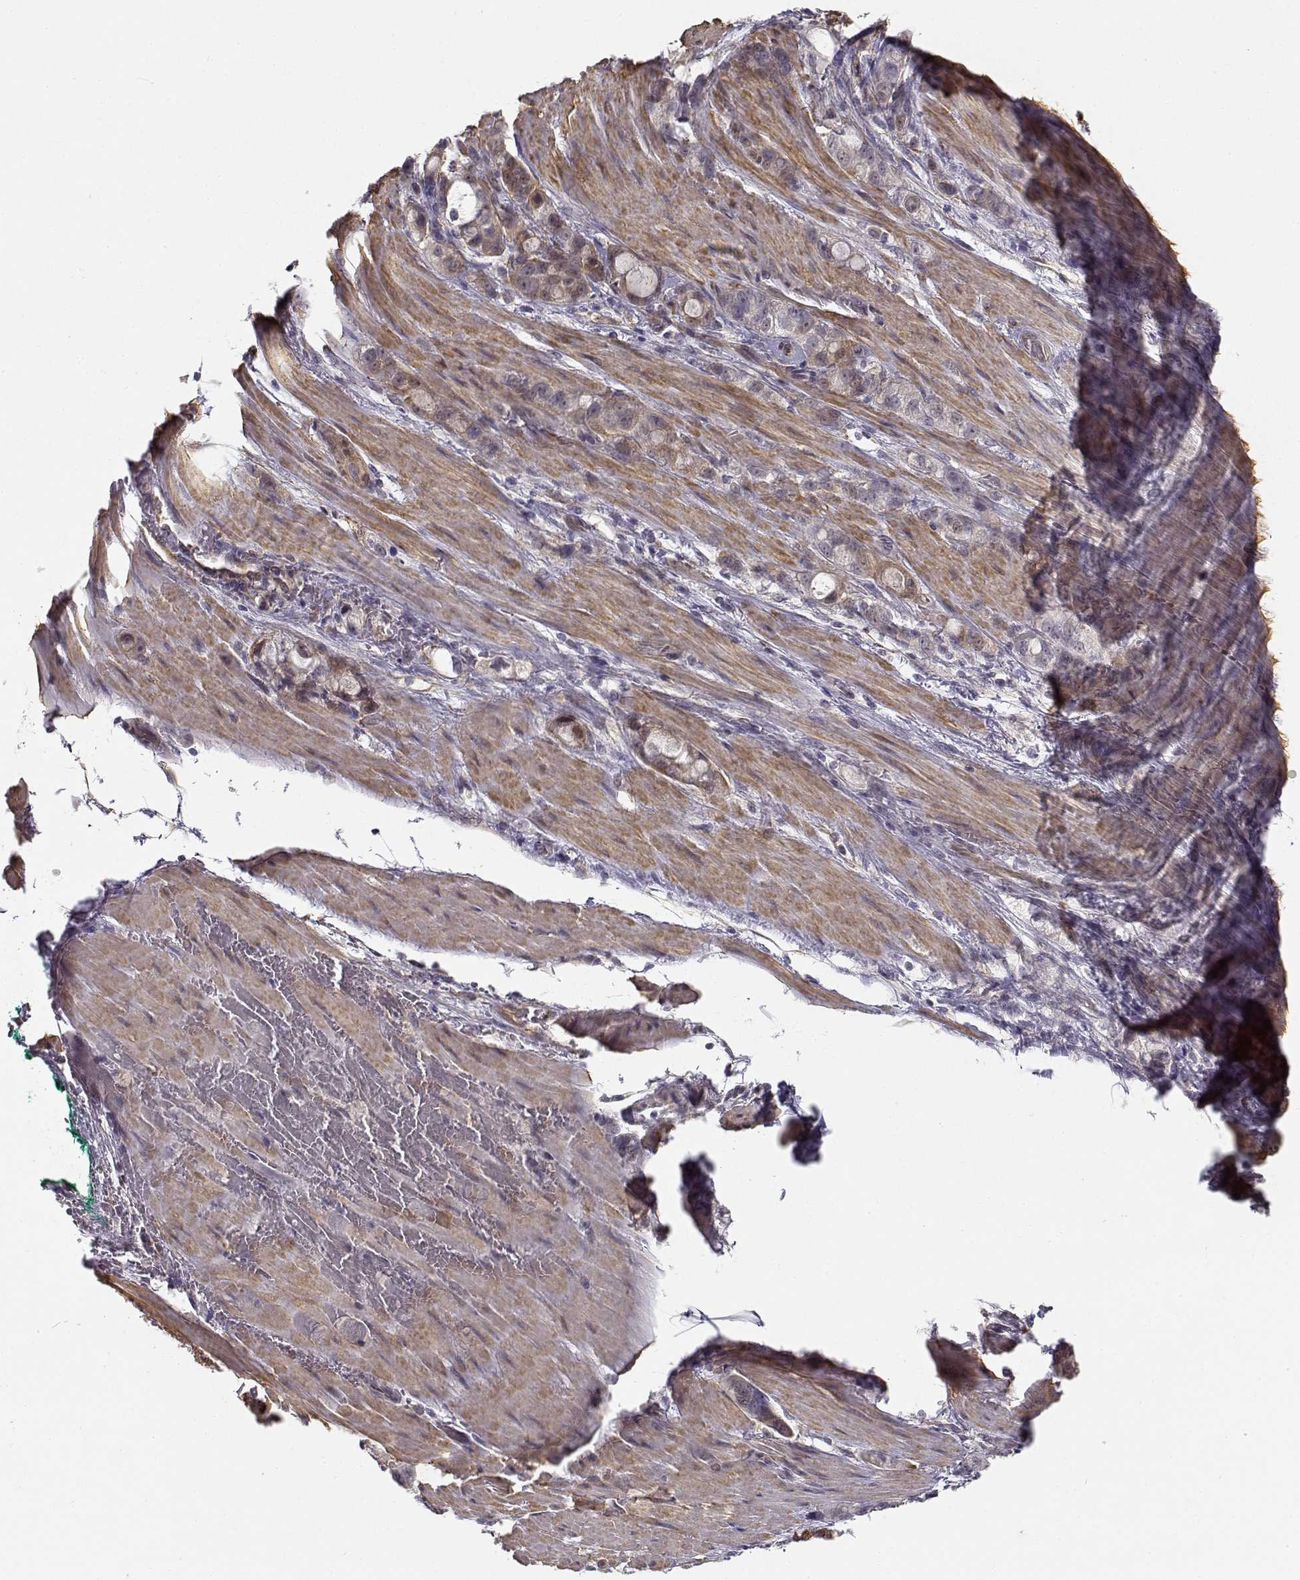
{"staining": {"intensity": "weak", "quantity": "<25%", "location": "cytoplasmic/membranous"}, "tissue": "stomach cancer", "cell_type": "Tumor cells", "image_type": "cancer", "snomed": [{"axis": "morphology", "description": "Adenocarcinoma, NOS"}, {"axis": "topography", "description": "Stomach"}], "caption": "This is a histopathology image of IHC staining of stomach cancer (adenocarcinoma), which shows no positivity in tumor cells.", "gene": "RGS9BP", "patient": {"sex": "male", "age": 63}}